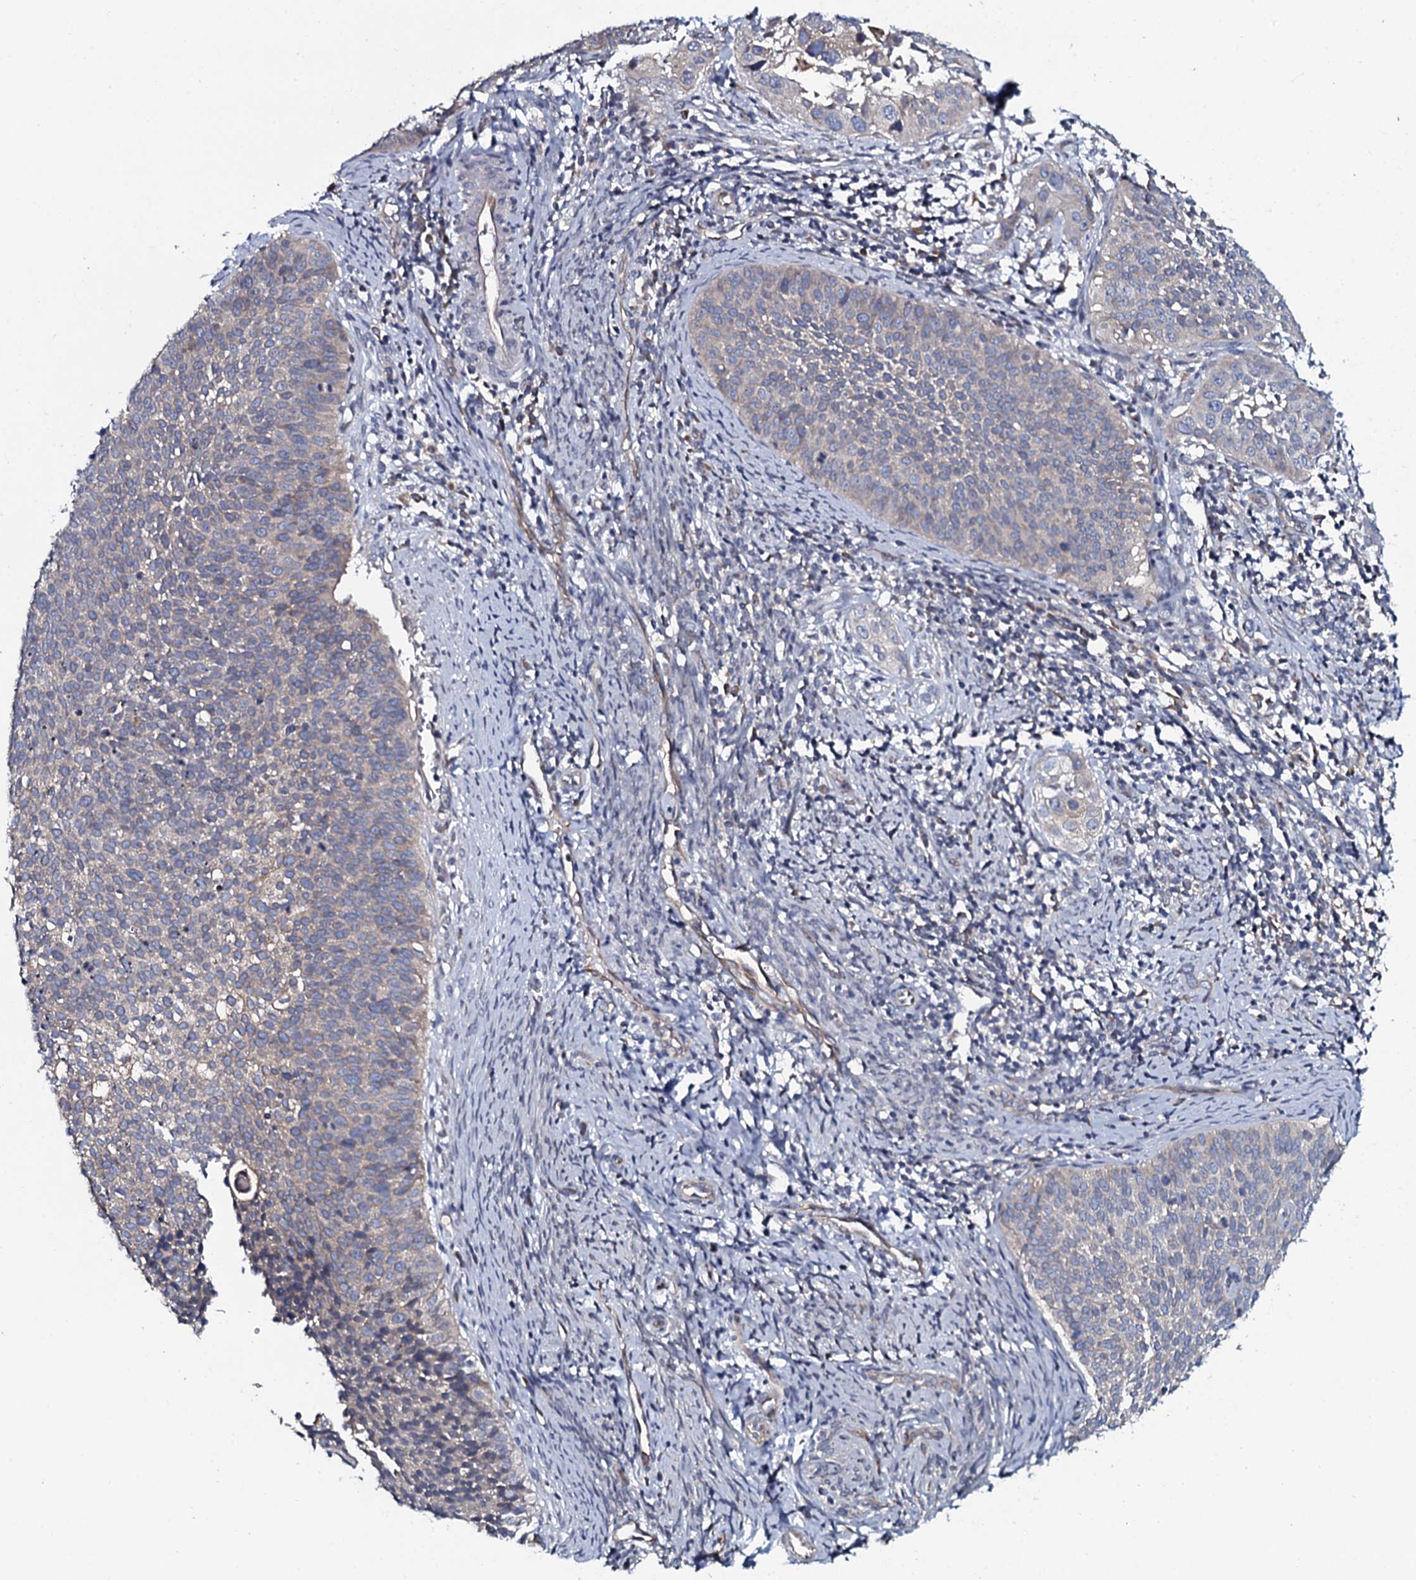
{"staining": {"intensity": "weak", "quantity": "<25%", "location": "cytoplasmic/membranous"}, "tissue": "cervical cancer", "cell_type": "Tumor cells", "image_type": "cancer", "snomed": [{"axis": "morphology", "description": "Squamous cell carcinoma, NOS"}, {"axis": "topography", "description": "Cervix"}], "caption": "Immunohistochemical staining of human cervical squamous cell carcinoma shows no significant expression in tumor cells.", "gene": "TMEM151A", "patient": {"sex": "female", "age": 34}}